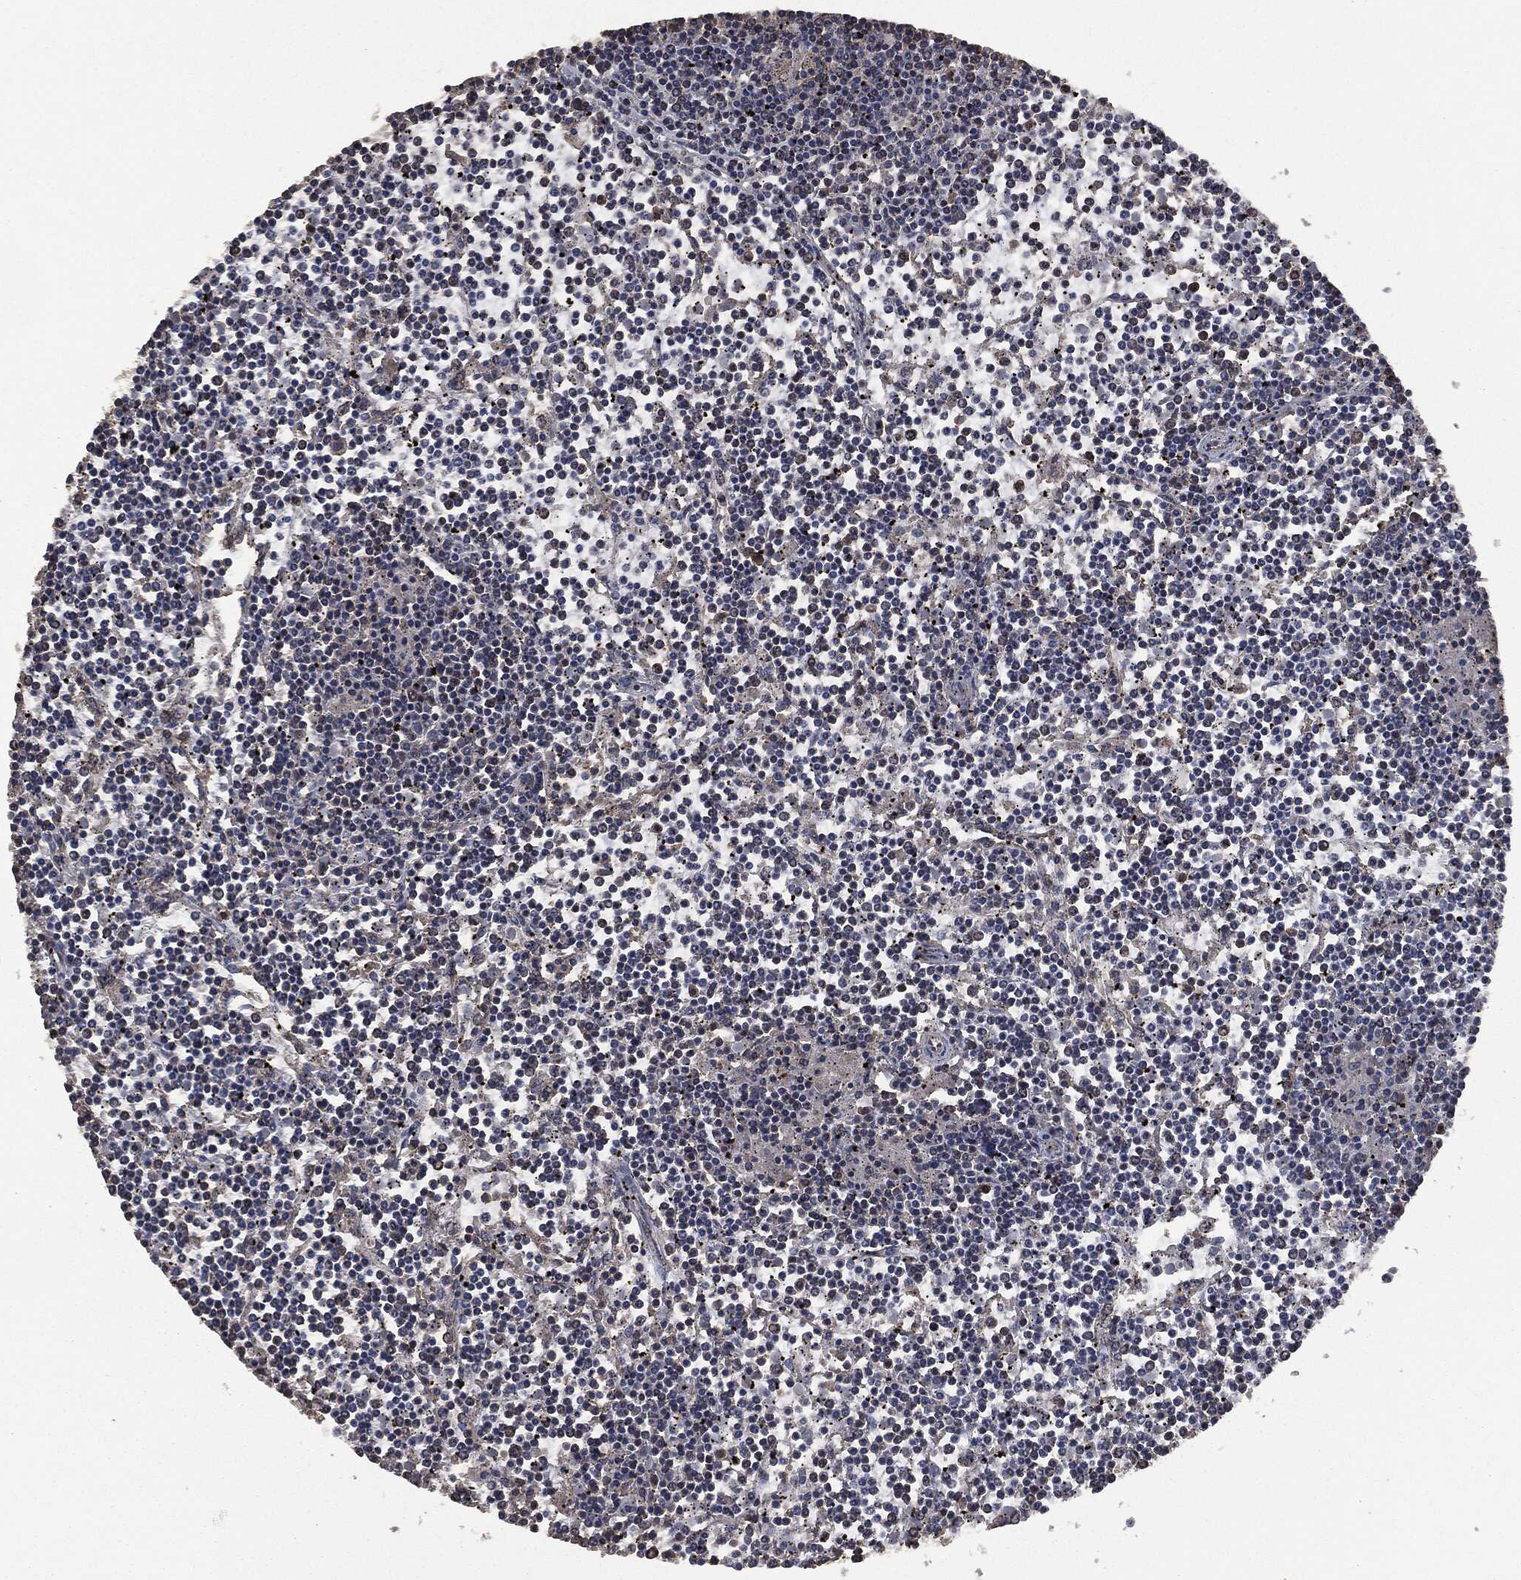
{"staining": {"intensity": "negative", "quantity": "none", "location": "none"}, "tissue": "lymphoma", "cell_type": "Tumor cells", "image_type": "cancer", "snomed": [{"axis": "morphology", "description": "Malignant lymphoma, non-Hodgkin's type, Low grade"}, {"axis": "topography", "description": "Spleen"}], "caption": "IHC of low-grade malignant lymphoma, non-Hodgkin's type reveals no staining in tumor cells.", "gene": "HRAS", "patient": {"sex": "female", "age": 19}}